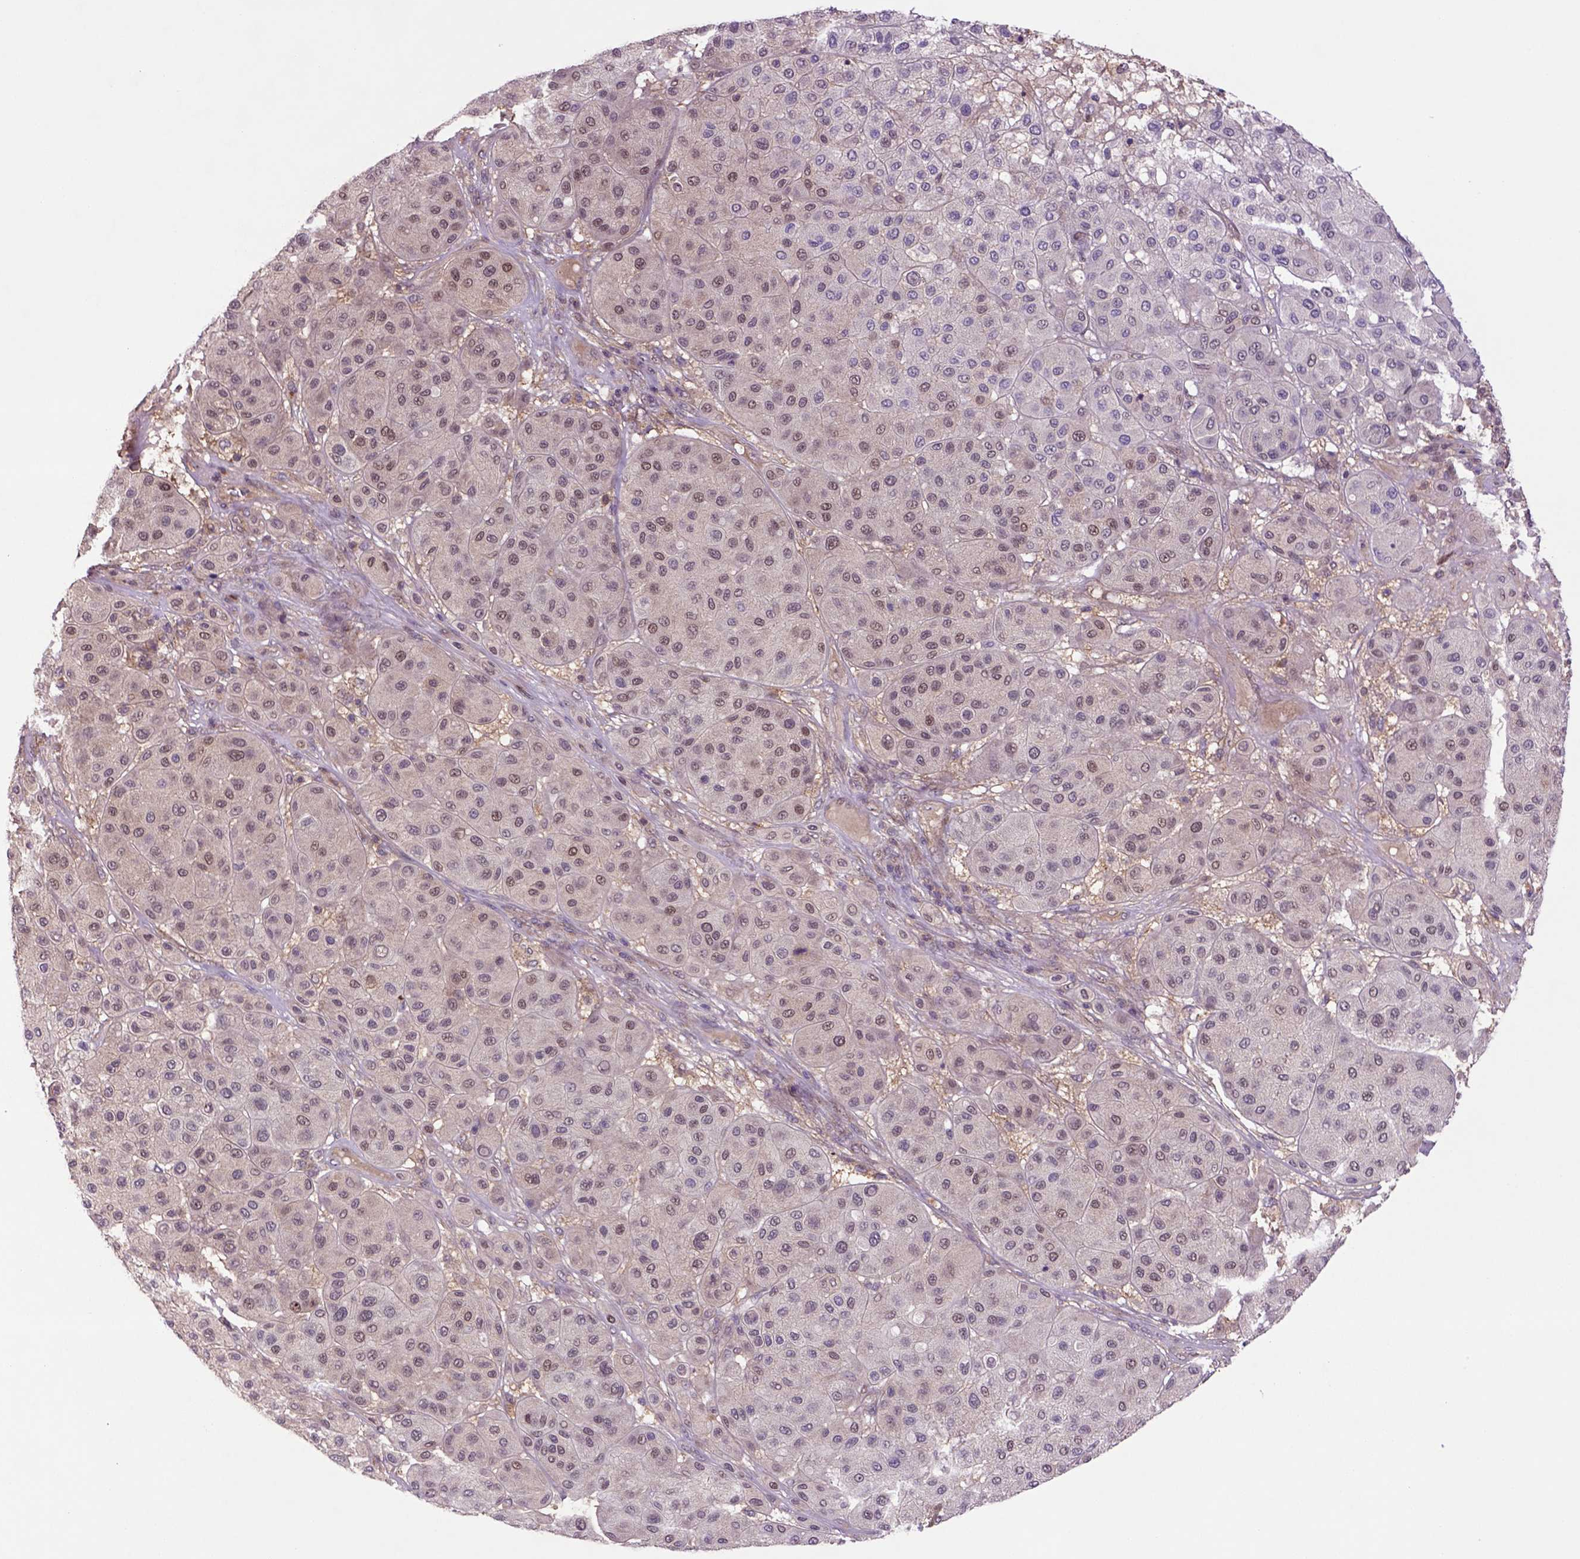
{"staining": {"intensity": "weak", "quantity": "25%-75%", "location": "nuclear"}, "tissue": "melanoma", "cell_type": "Tumor cells", "image_type": "cancer", "snomed": [{"axis": "morphology", "description": "Malignant melanoma, Metastatic site"}, {"axis": "topography", "description": "Smooth muscle"}], "caption": "This histopathology image displays IHC staining of human melanoma, with low weak nuclear expression in about 25%-75% of tumor cells.", "gene": "HSPBP1", "patient": {"sex": "male", "age": 41}}